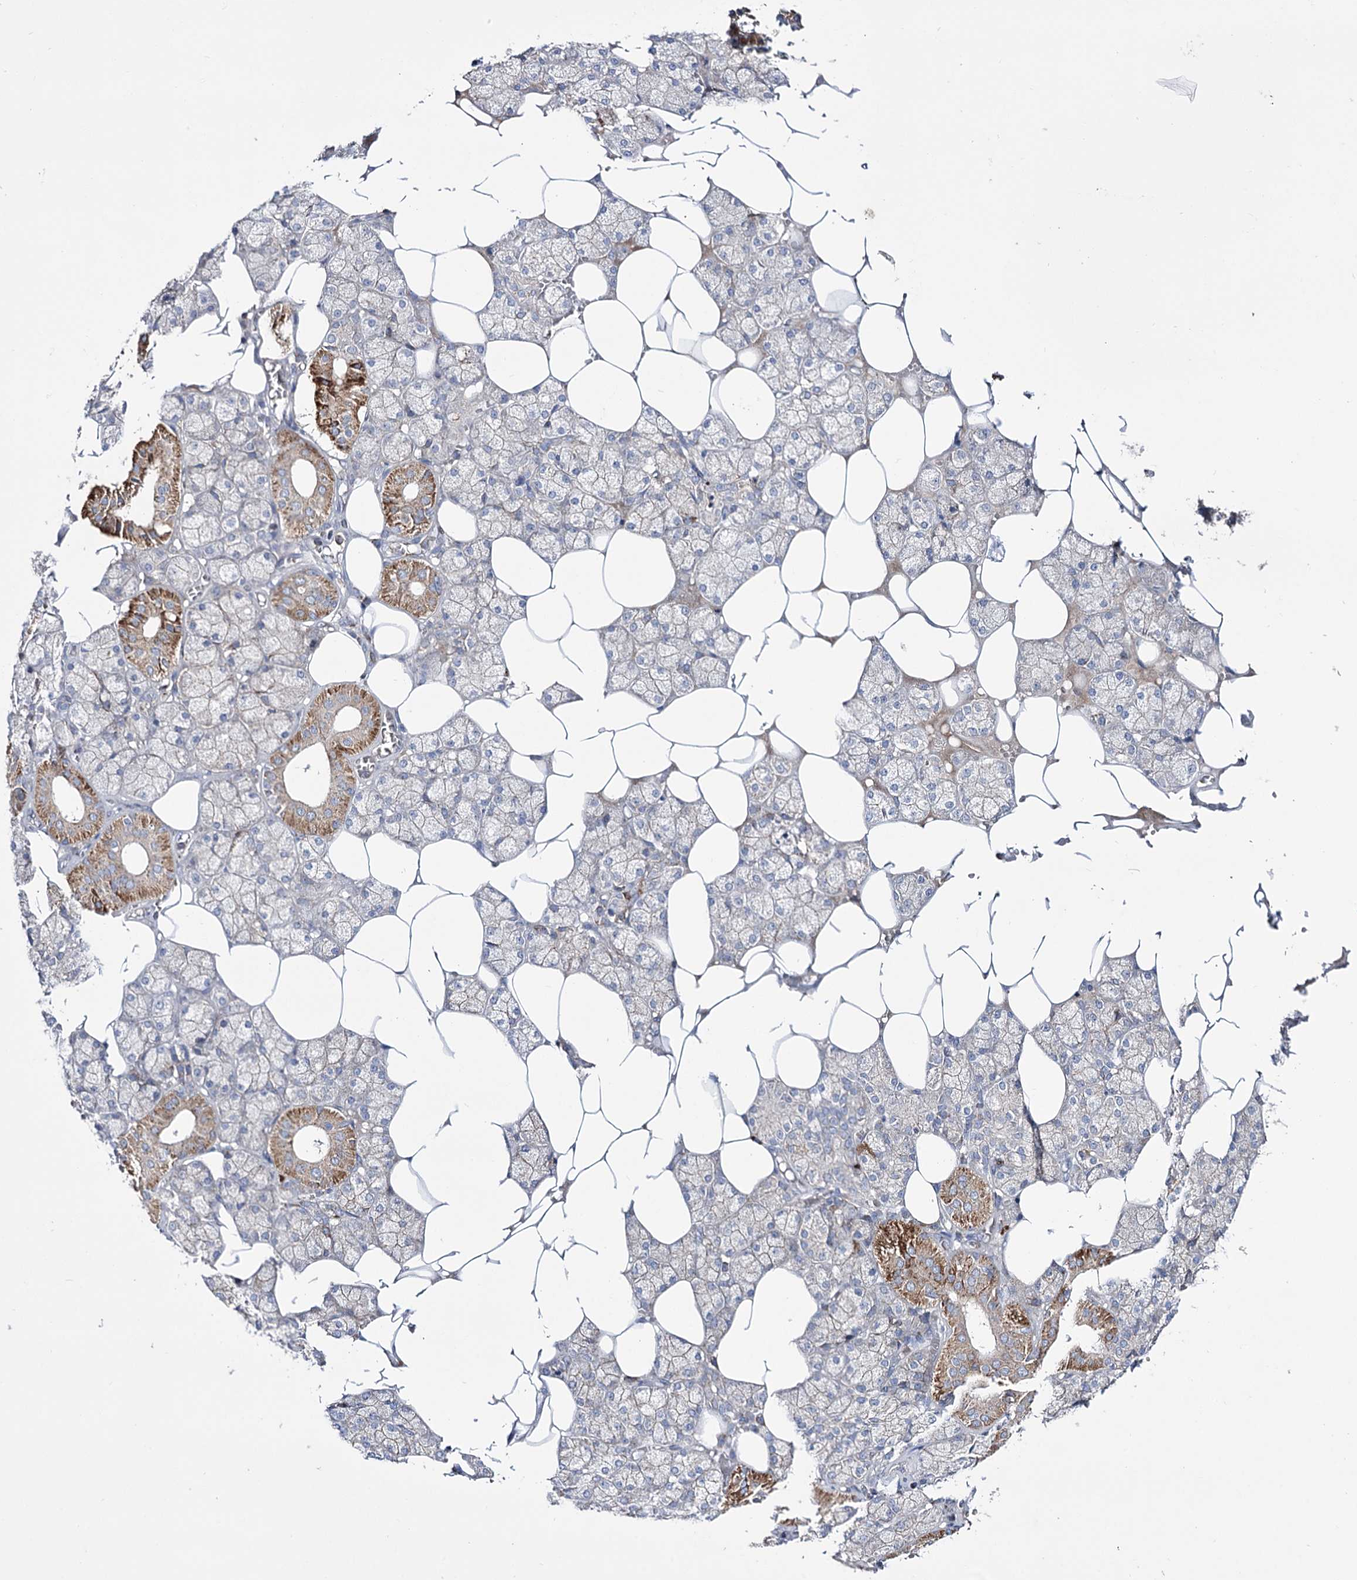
{"staining": {"intensity": "strong", "quantity": "<25%", "location": "cytoplasmic/membranous"}, "tissue": "salivary gland", "cell_type": "Glandular cells", "image_type": "normal", "snomed": [{"axis": "morphology", "description": "Normal tissue, NOS"}, {"axis": "topography", "description": "Salivary gland"}], "caption": "Immunohistochemical staining of normal human salivary gland demonstrates strong cytoplasmic/membranous protein positivity in approximately <25% of glandular cells. The staining is performed using DAB (3,3'-diaminobenzidine) brown chromogen to label protein expression. The nuclei are counter-stained blue using hematoxylin.", "gene": "OSBPL5", "patient": {"sex": "male", "age": 62}}